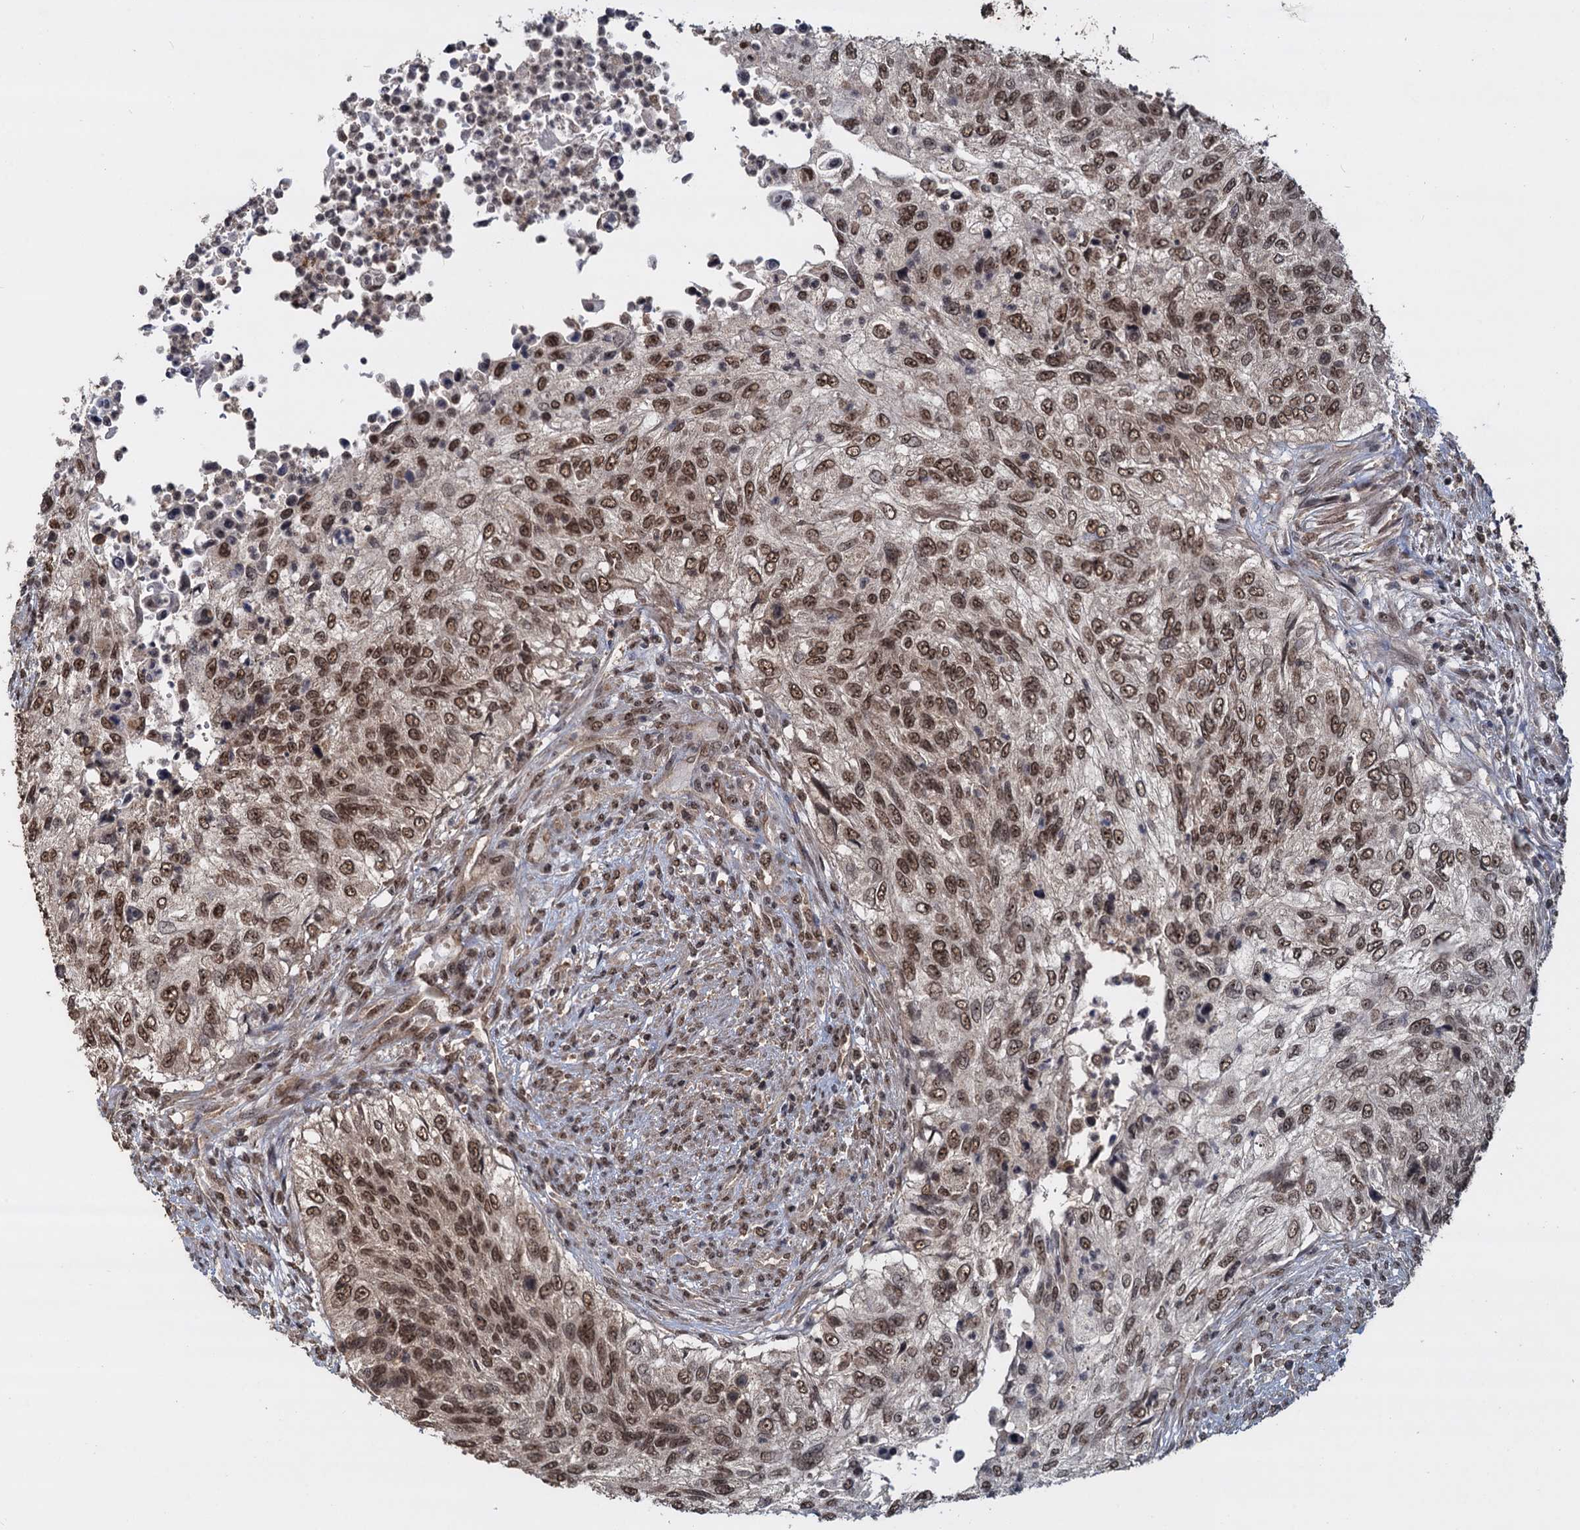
{"staining": {"intensity": "moderate", "quantity": ">75%", "location": "cytoplasmic/membranous,nuclear"}, "tissue": "urothelial cancer", "cell_type": "Tumor cells", "image_type": "cancer", "snomed": [{"axis": "morphology", "description": "Urothelial carcinoma, High grade"}, {"axis": "topography", "description": "Urinary bladder"}], "caption": "High-grade urothelial carcinoma stained with DAB (3,3'-diaminobenzidine) immunohistochemistry demonstrates medium levels of moderate cytoplasmic/membranous and nuclear expression in approximately >75% of tumor cells.", "gene": "FAM216B", "patient": {"sex": "female", "age": 60}}